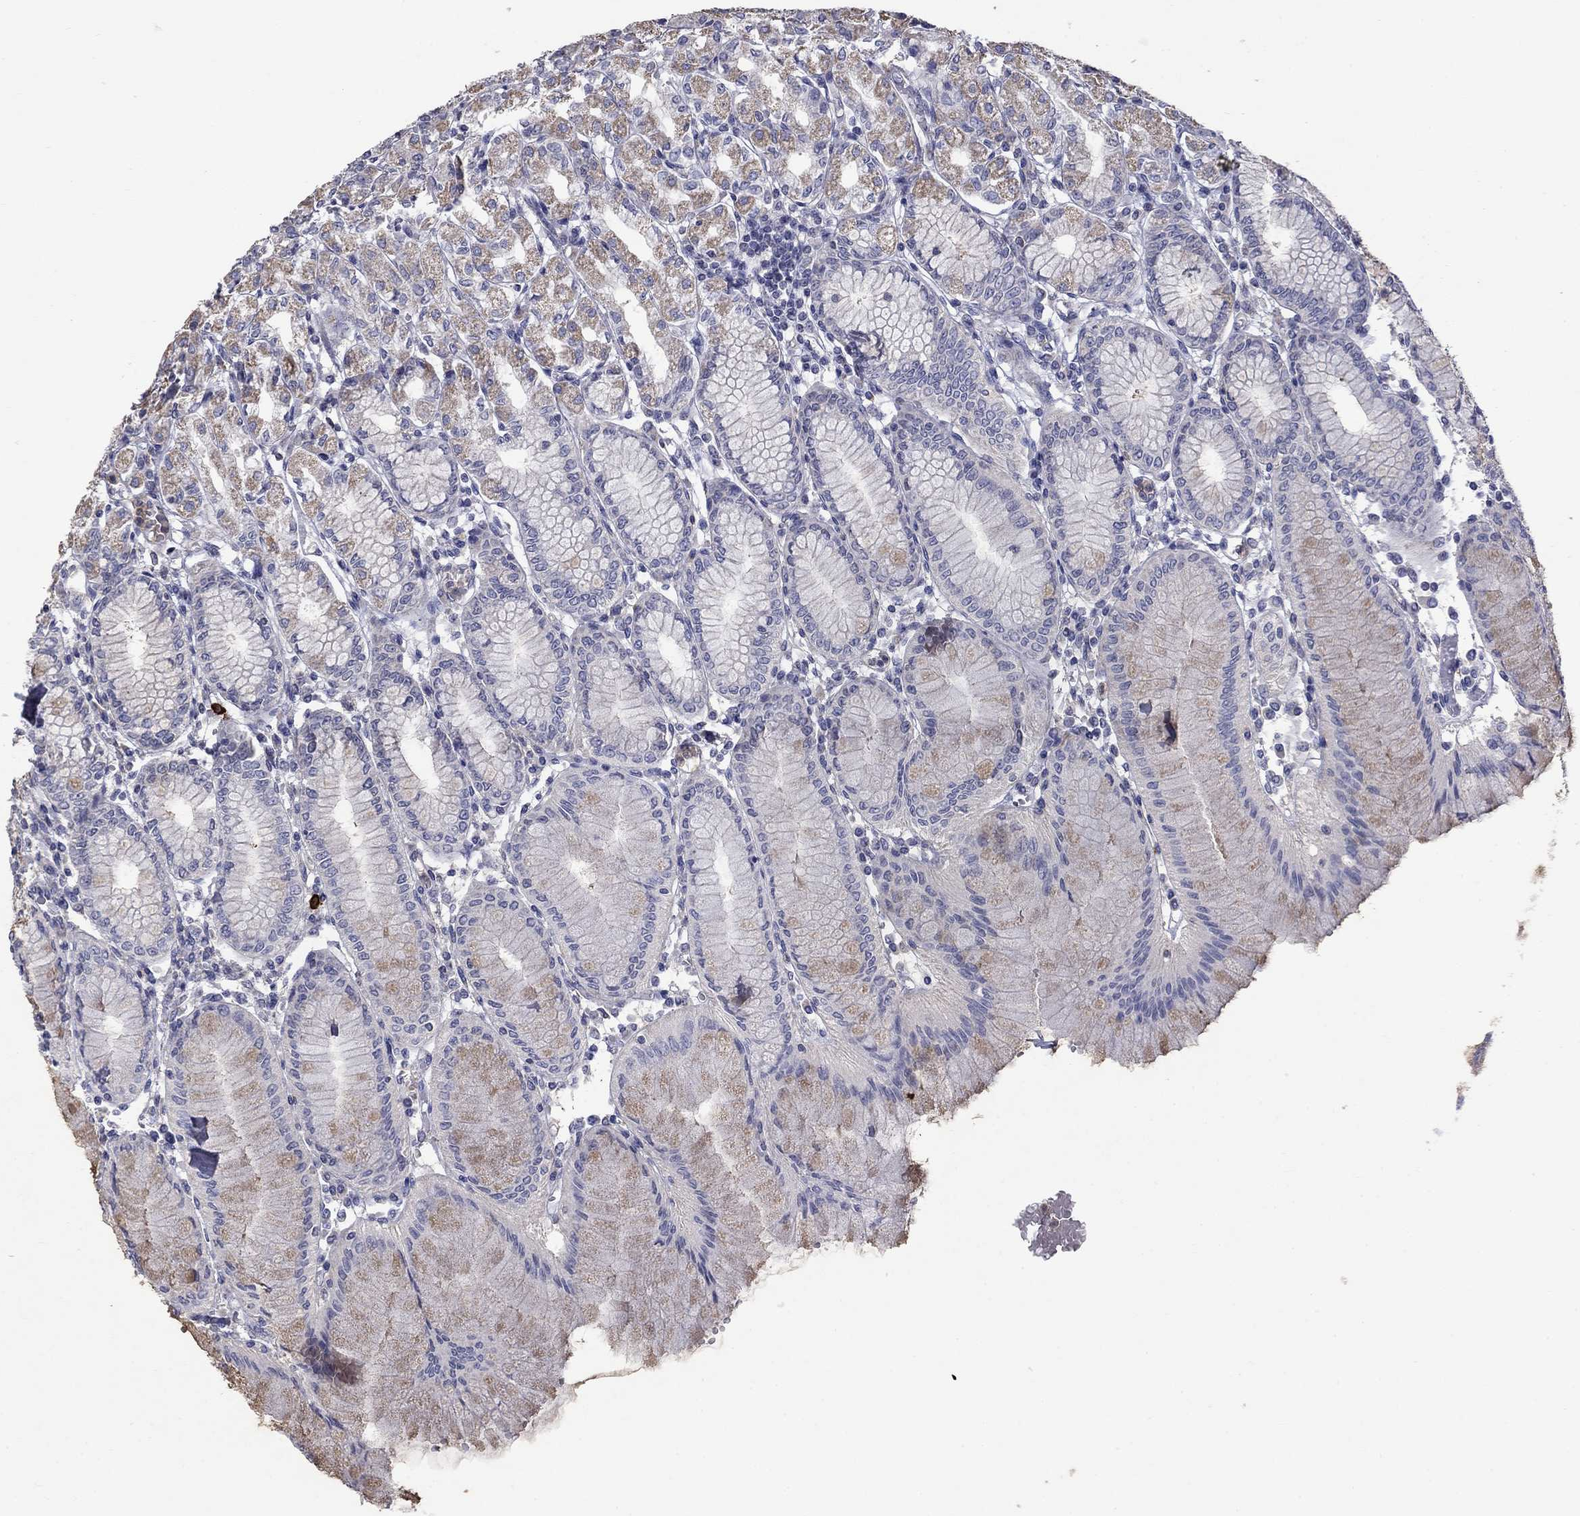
{"staining": {"intensity": "moderate", "quantity": "<25%", "location": "cytoplasmic/membranous"}, "tissue": "stomach", "cell_type": "Glandular cells", "image_type": "normal", "snomed": [{"axis": "morphology", "description": "Normal tissue, NOS"}, {"axis": "topography", "description": "Skeletal muscle"}, {"axis": "topography", "description": "Stomach"}], "caption": "Immunohistochemical staining of normal human stomach displays <25% levels of moderate cytoplasmic/membranous protein staining in approximately <25% of glandular cells. The protein is stained brown, and the nuclei are stained in blue (DAB (3,3'-diaminobenzidine) IHC with brightfield microscopy, high magnification).", "gene": "CAMKK2", "patient": {"sex": "female", "age": 57}}